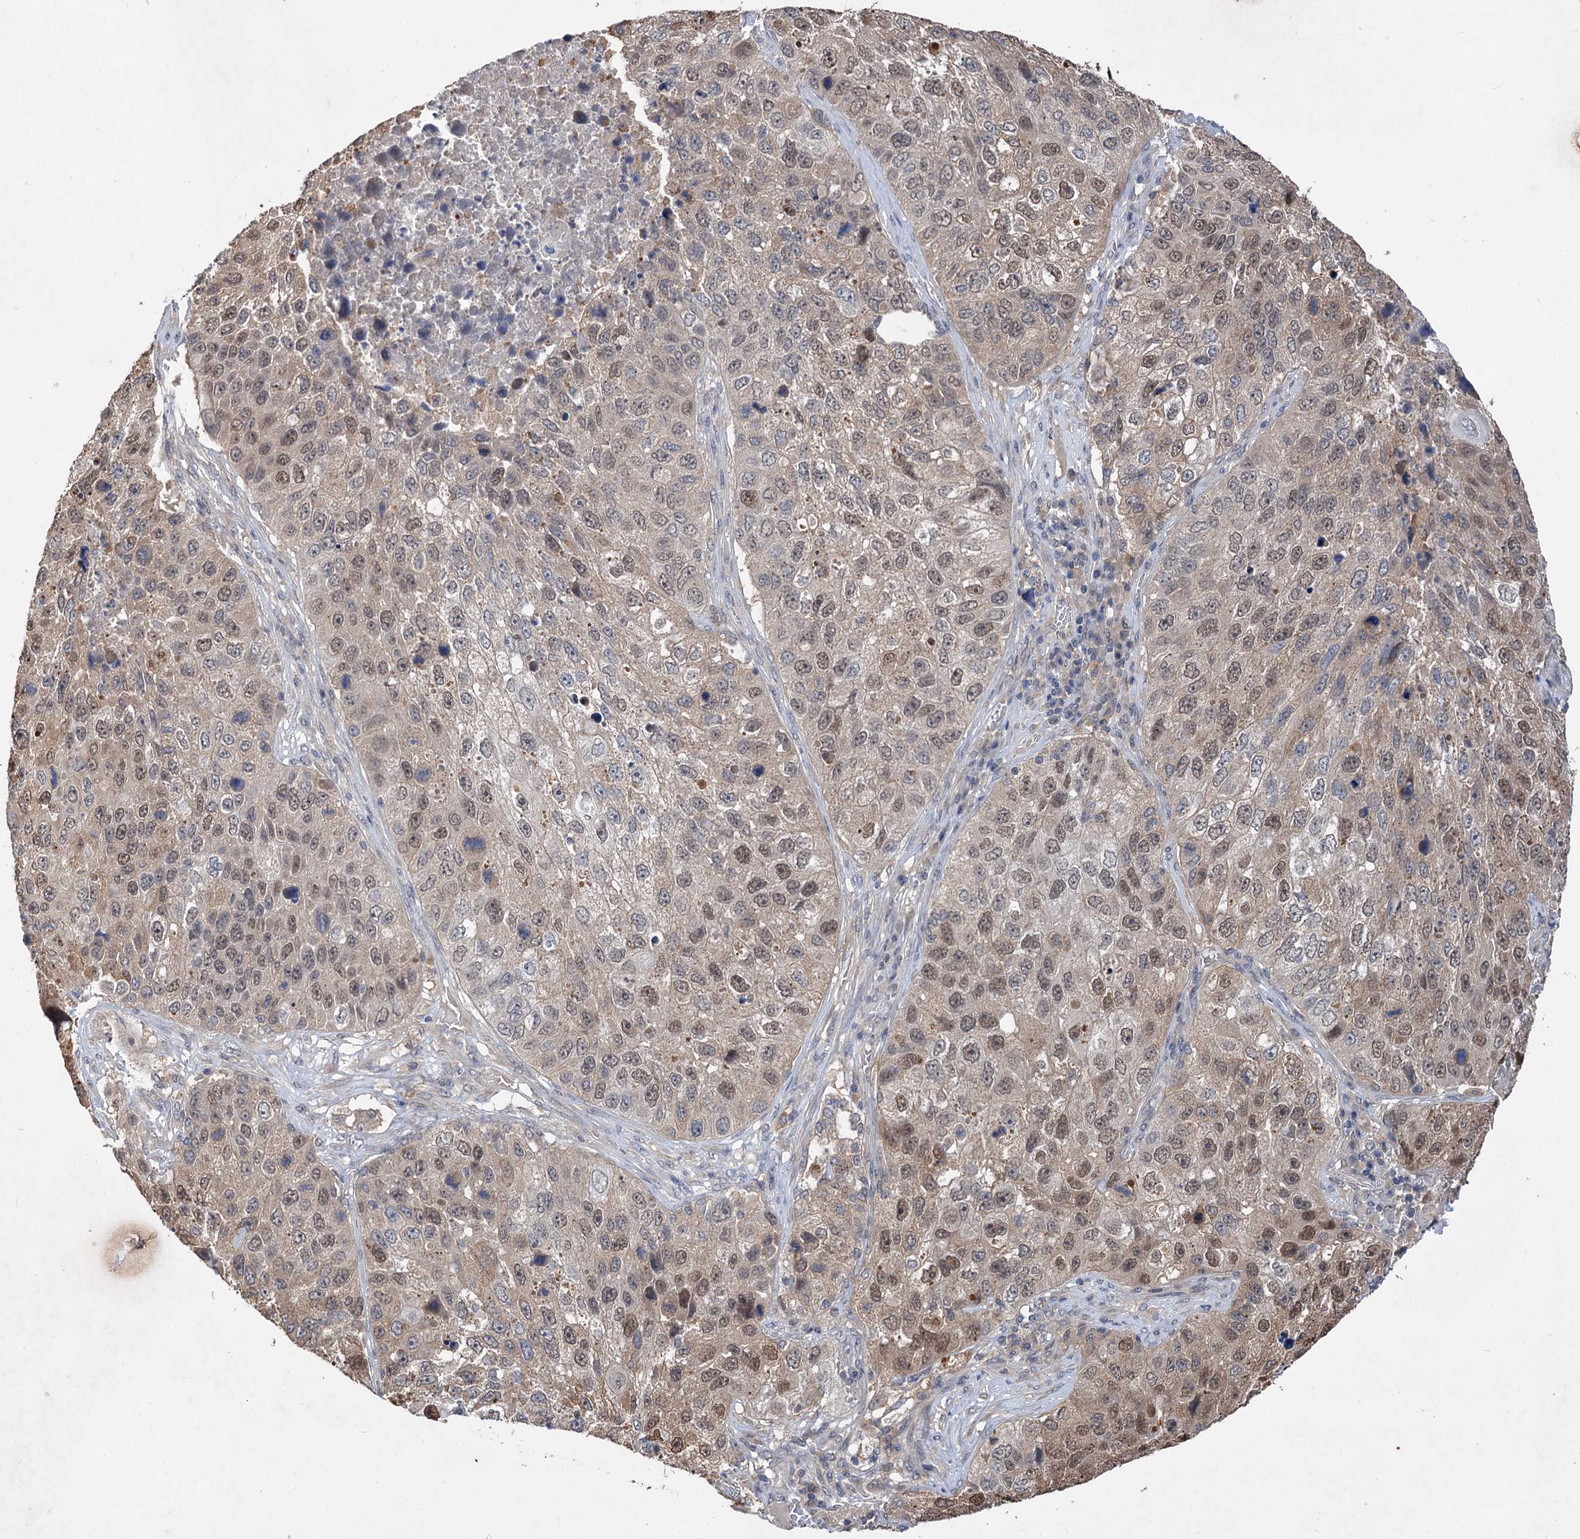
{"staining": {"intensity": "moderate", "quantity": ">75%", "location": "nuclear"}, "tissue": "lung cancer", "cell_type": "Tumor cells", "image_type": "cancer", "snomed": [{"axis": "morphology", "description": "Squamous cell carcinoma, NOS"}, {"axis": "topography", "description": "Lung"}], "caption": "Lung cancer (squamous cell carcinoma) stained with DAB IHC demonstrates medium levels of moderate nuclear staining in about >75% of tumor cells.", "gene": "NUDCD2", "patient": {"sex": "male", "age": 61}}